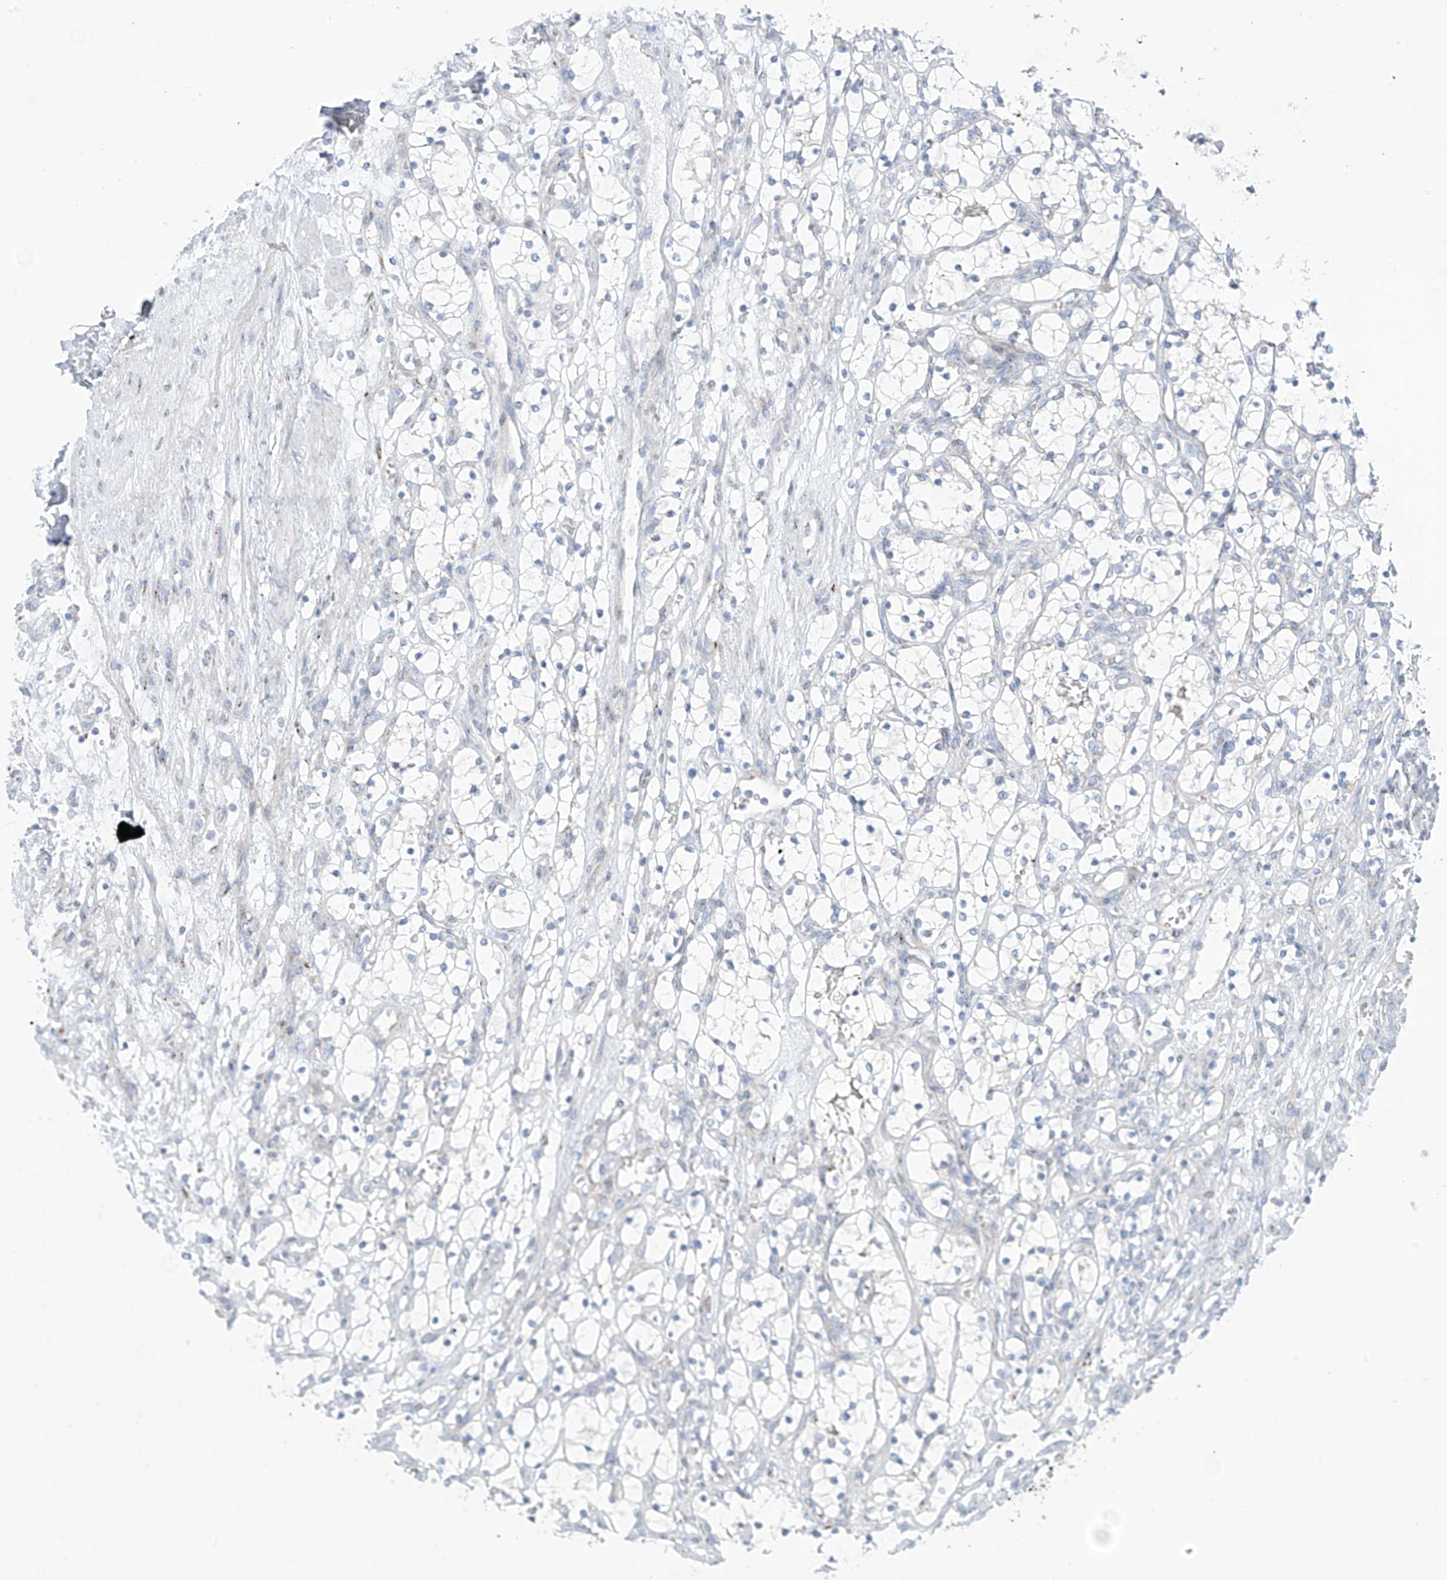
{"staining": {"intensity": "negative", "quantity": "none", "location": "none"}, "tissue": "renal cancer", "cell_type": "Tumor cells", "image_type": "cancer", "snomed": [{"axis": "morphology", "description": "Adenocarcinoma, NOS"}, {"axis": "topography", "description": "Kidney"}], "caption": "DAB (3,3'-diaminobenzidine) immunohistochemical staining of renal adenocarcinoma reveals no significant staining in tumor cells.", "gene": "TRMT2B", "patient": {"sex": "female", "age": 69}}